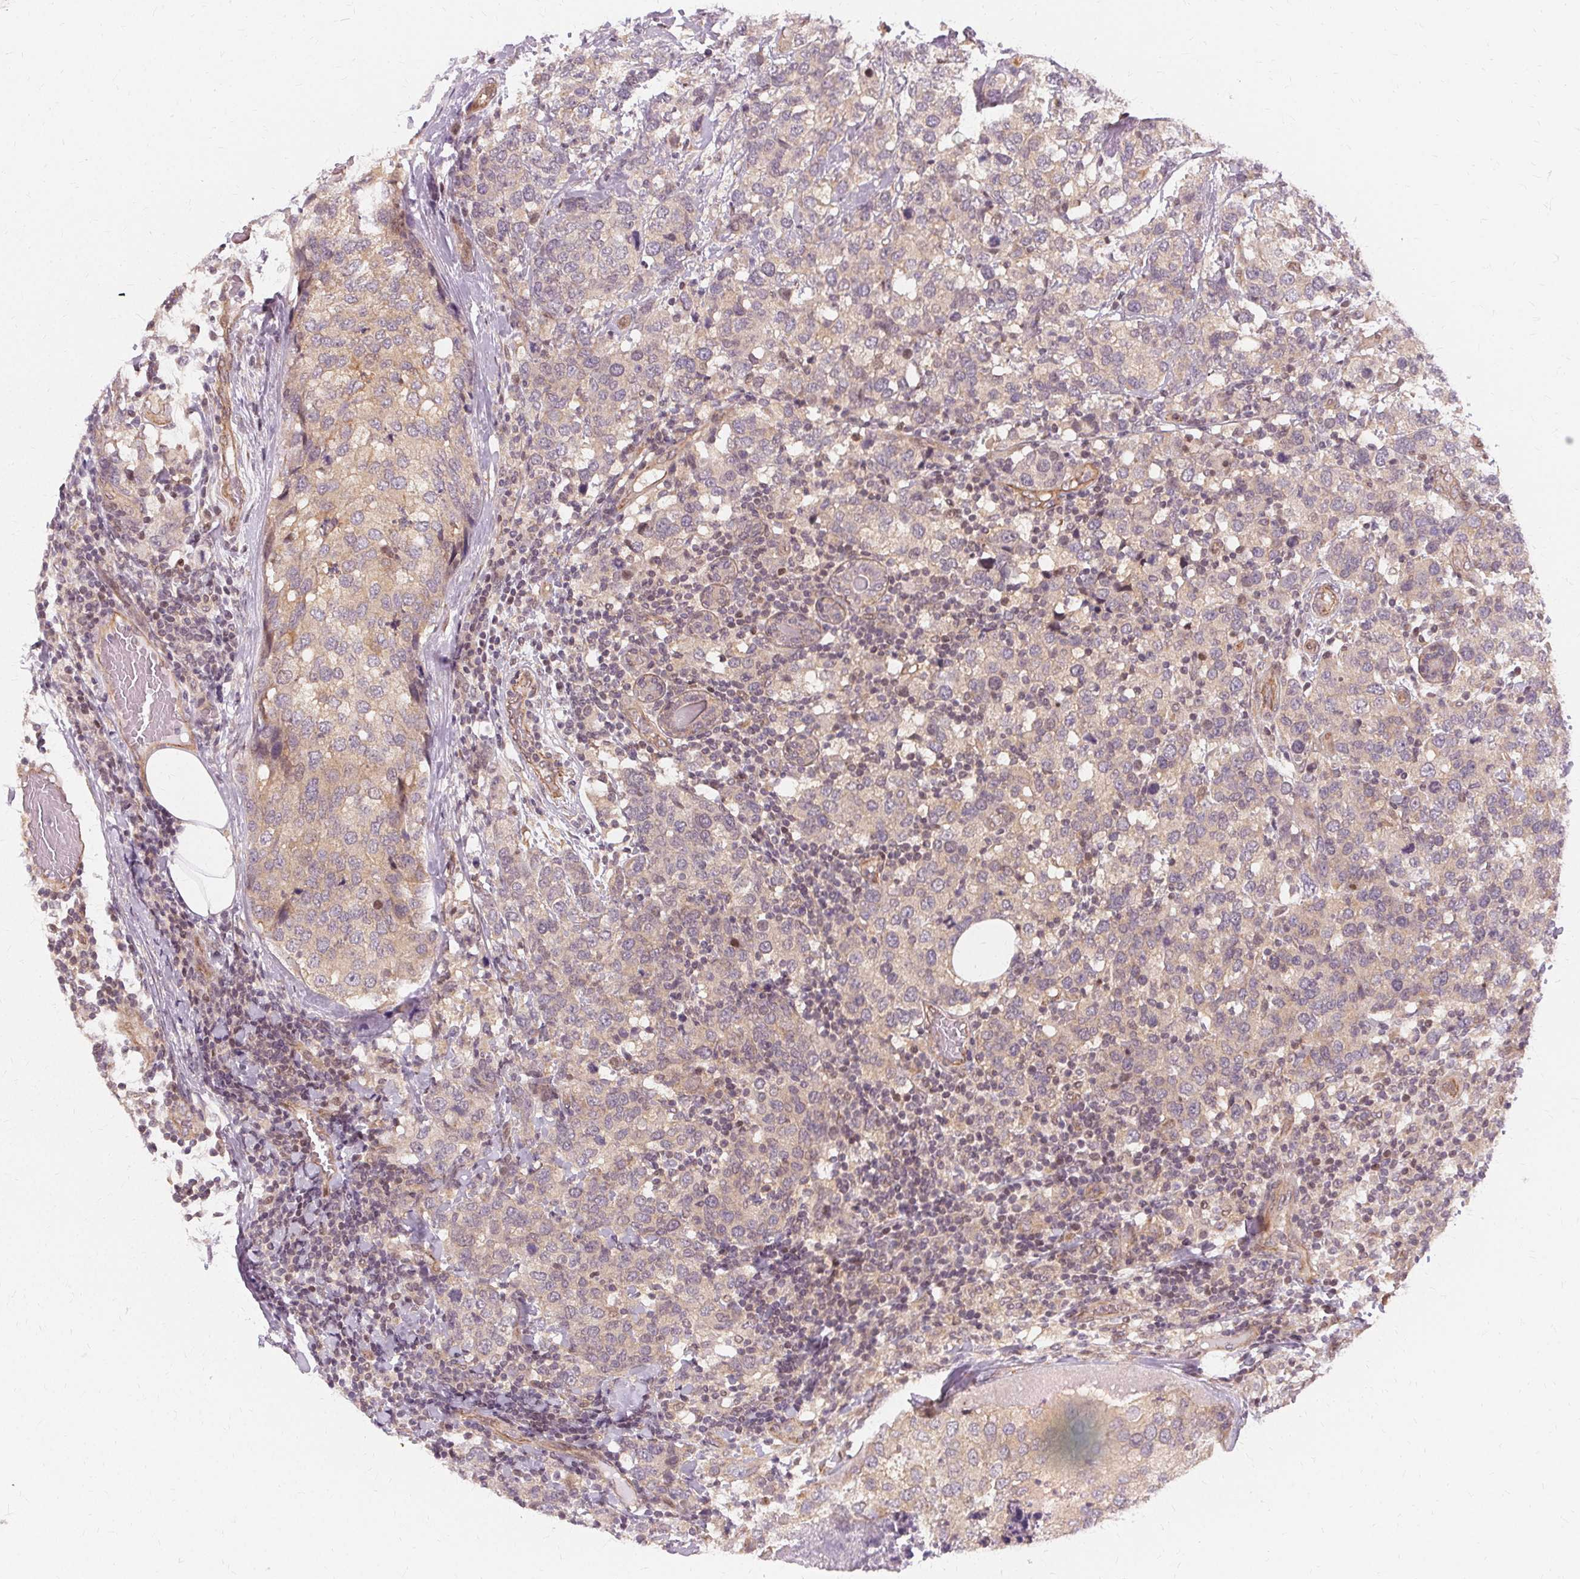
{"staining": {"intensity": "negative", "quantity": "none", "location": "none"}, "tissue": "breast cancer", "cell_type": "Tumor cells", "image_type": "cancer", "snomed": [{"axis": "morphology", "description": "Lobular carcinoma"}, {"axis": "topography", "description": "Breast"}], "caption": "Breast lobular carcinoma was stained to show a protein in brown. There is no significant staining in tumor cells.", "gene": "USP8", "patient": {"sex": "female", "age": 59}}